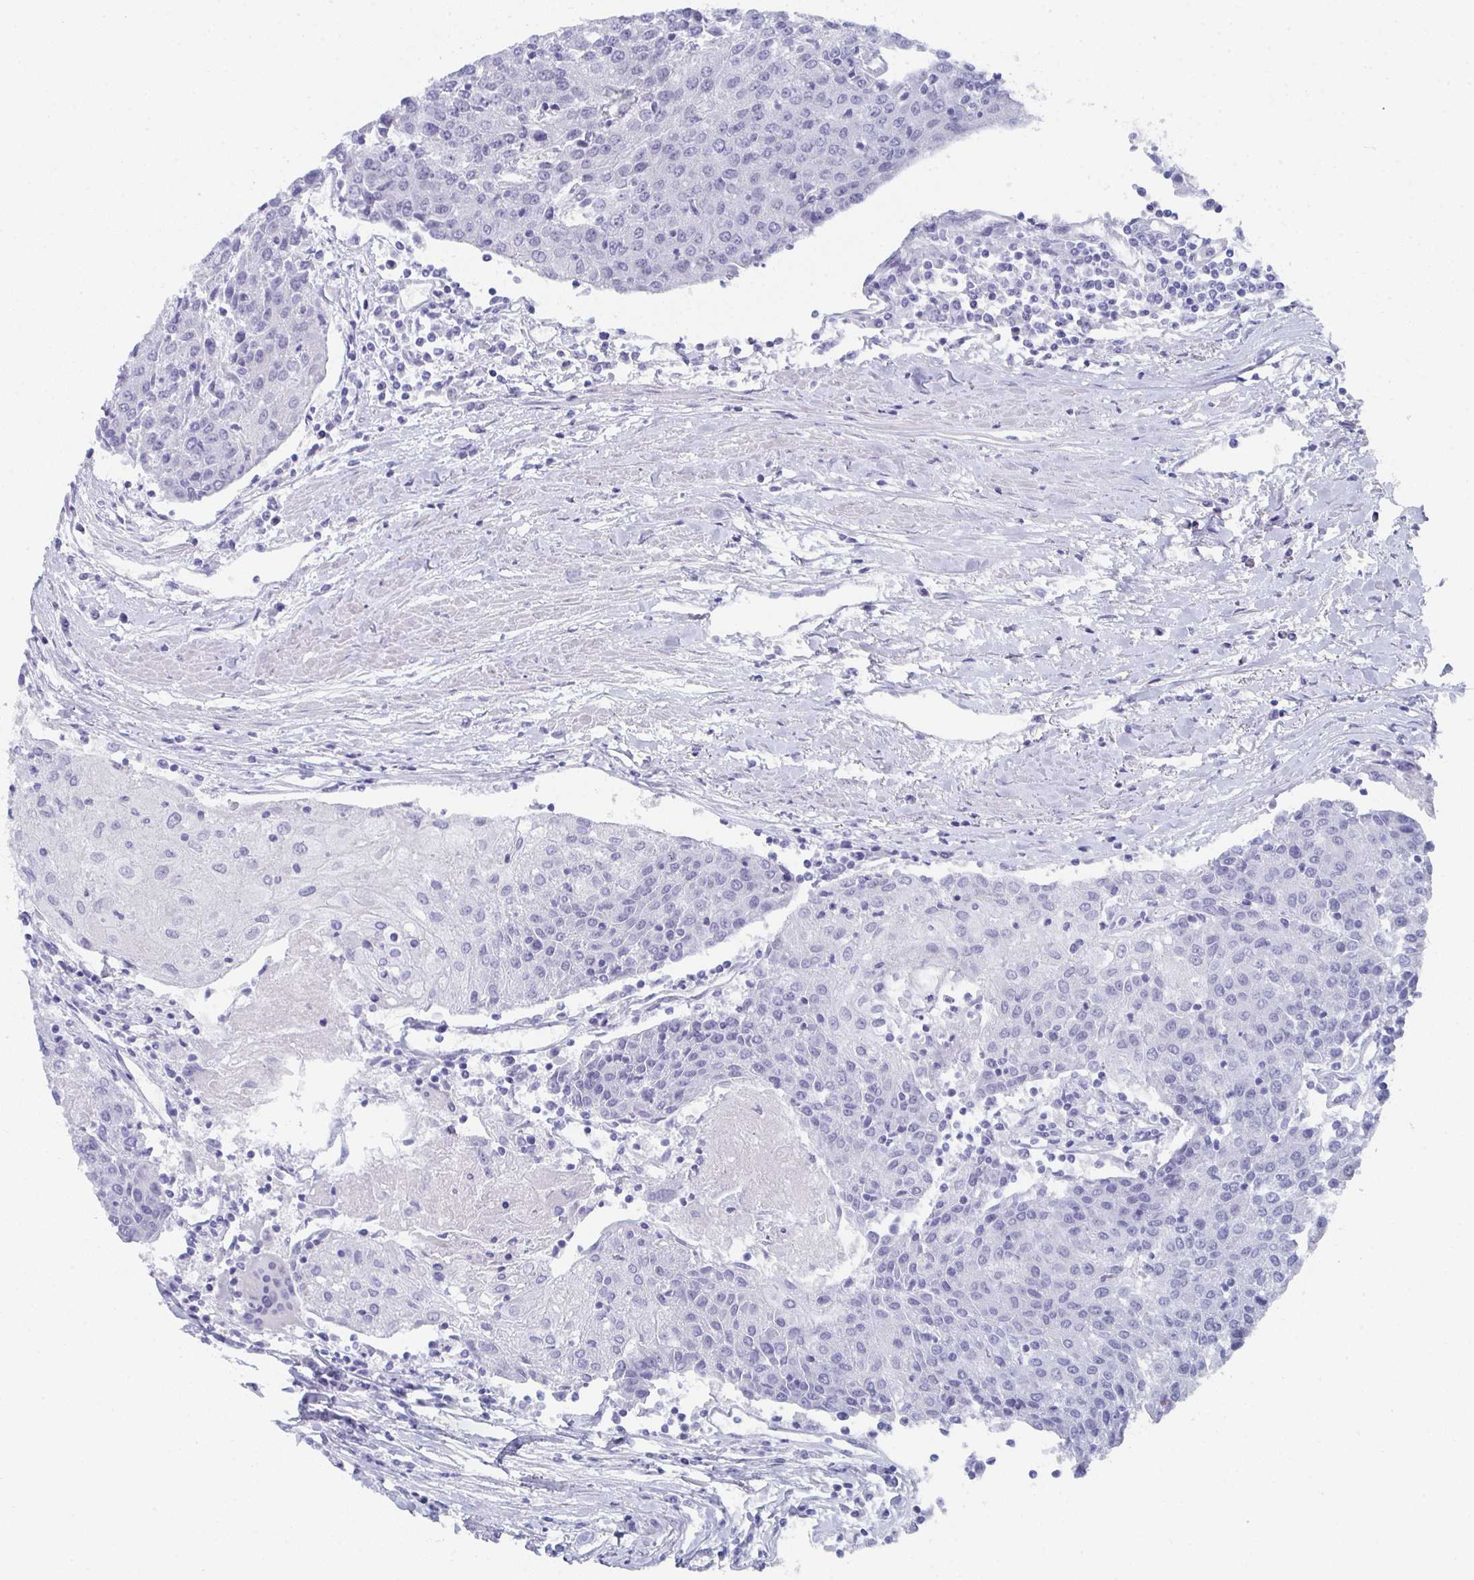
{"staining": {"intensity": "negative", "quantity": "none", "location": "none"}, "tissue": "urothelial cancer", "cell_type": "Tumor cells", "image_type": "cancer", "snomed": [{"axis": "morphology", "description": "Urothelial carcinoma, High grade"}, {"axis": "topography", "description": "Urinary bladder"}], "caption": "Immunohistochemical staining of human high-grade urothelial carcinoma shows no significant positivity in tumor cells.", "gene": "DYDC2", "patient": {"sex": "female", "age": 85}}